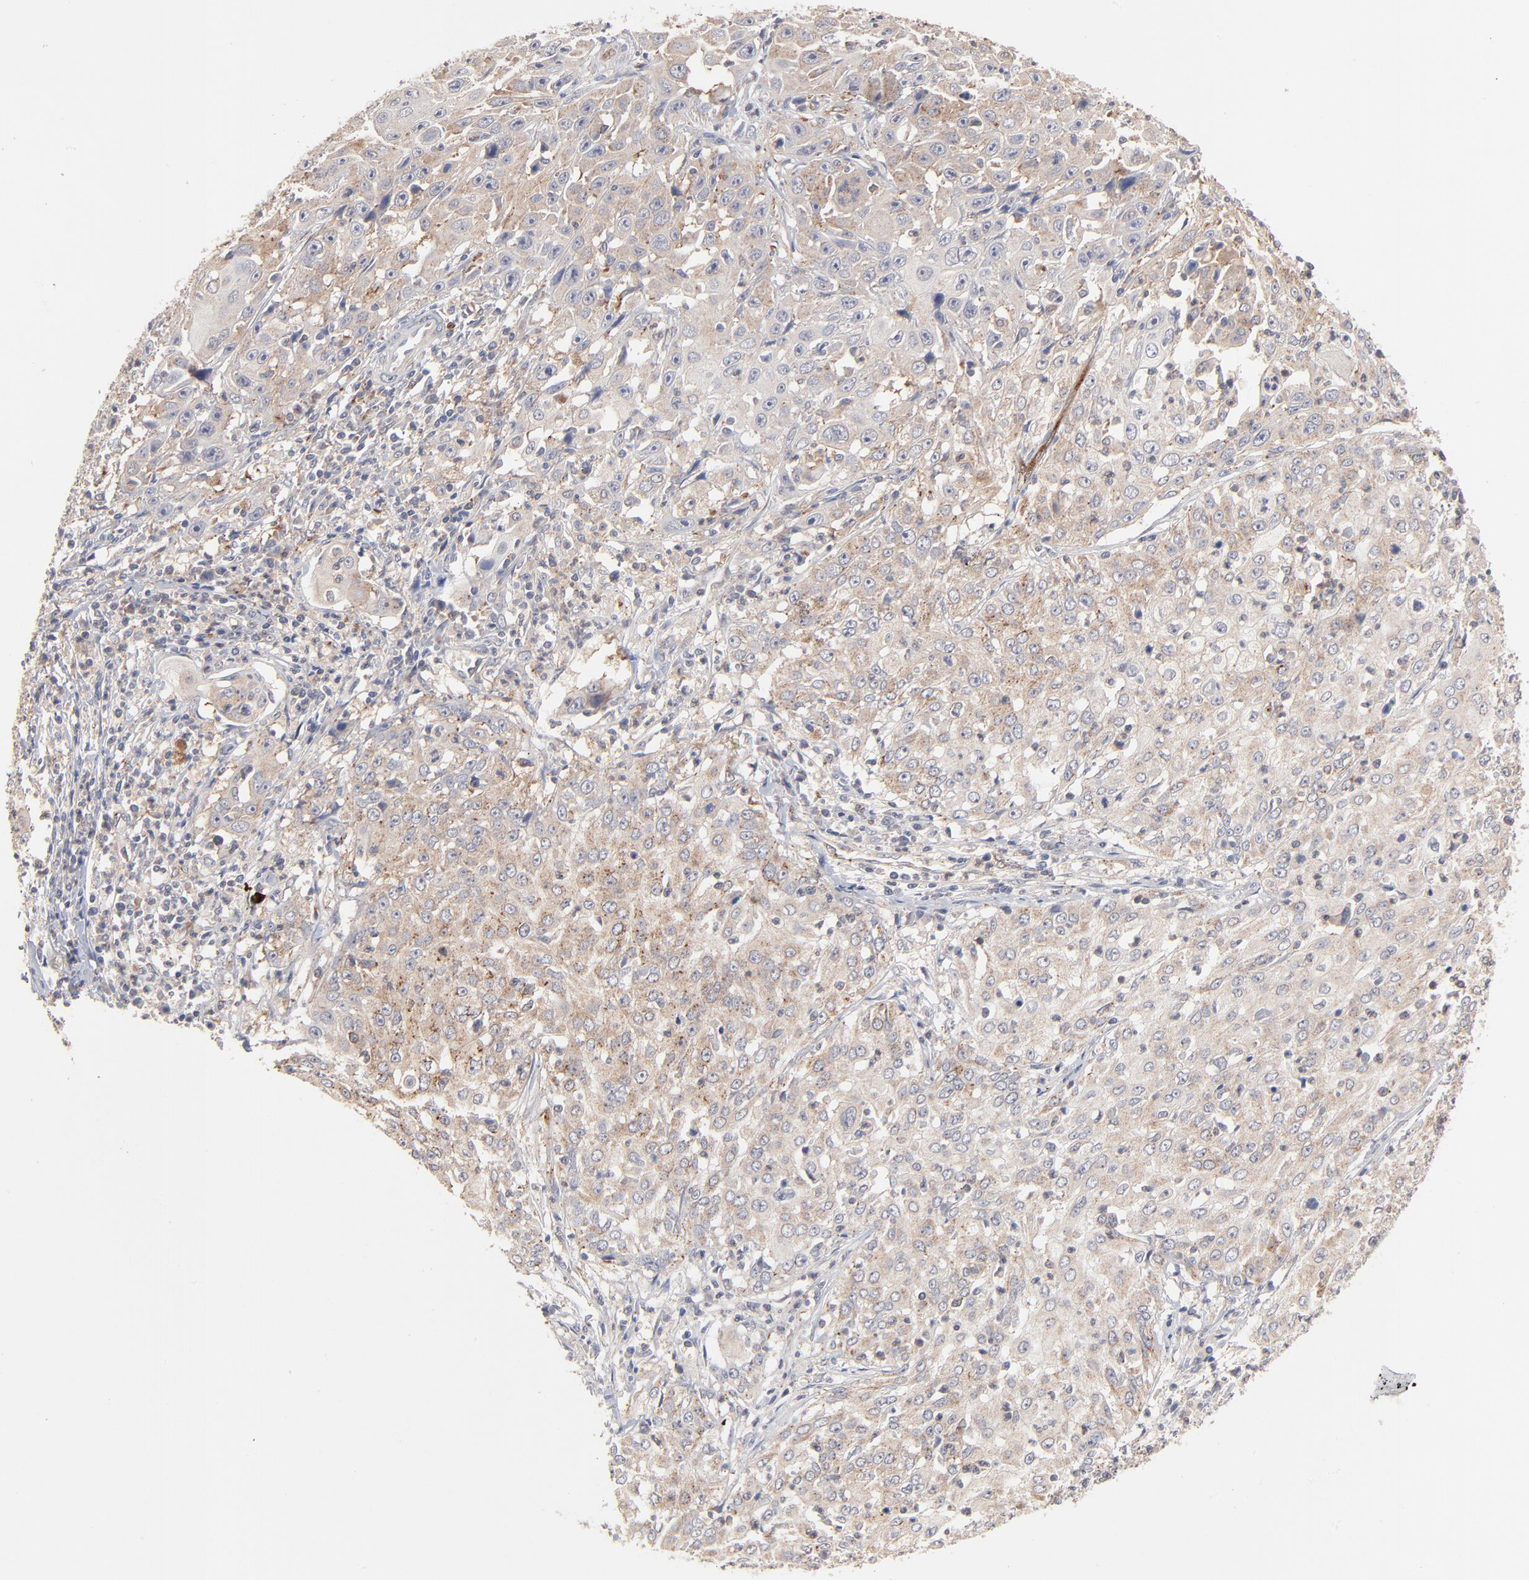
{"staining": {"intensity": "weak", "quantity": ">75%", "location": "cytoplasmic/membranous"}, "tissue": "cervical cancer", "cell_type": "Tumor cells", "image_type": "cancer", "snomed": [{"axis": "morphology", "description": "Squamous cell carcinoma, NOS"}, {"axis": "topography", "description": "Cervix"}], "caption": "Protein expression analysis of human cervical squamous cell carcinoma reveals weak cytoplasmic/membranous positivity in about >75% of tumor cells.", "gene": "IVNS1ABP", "patient": {"sex": "female", "age": 39}}